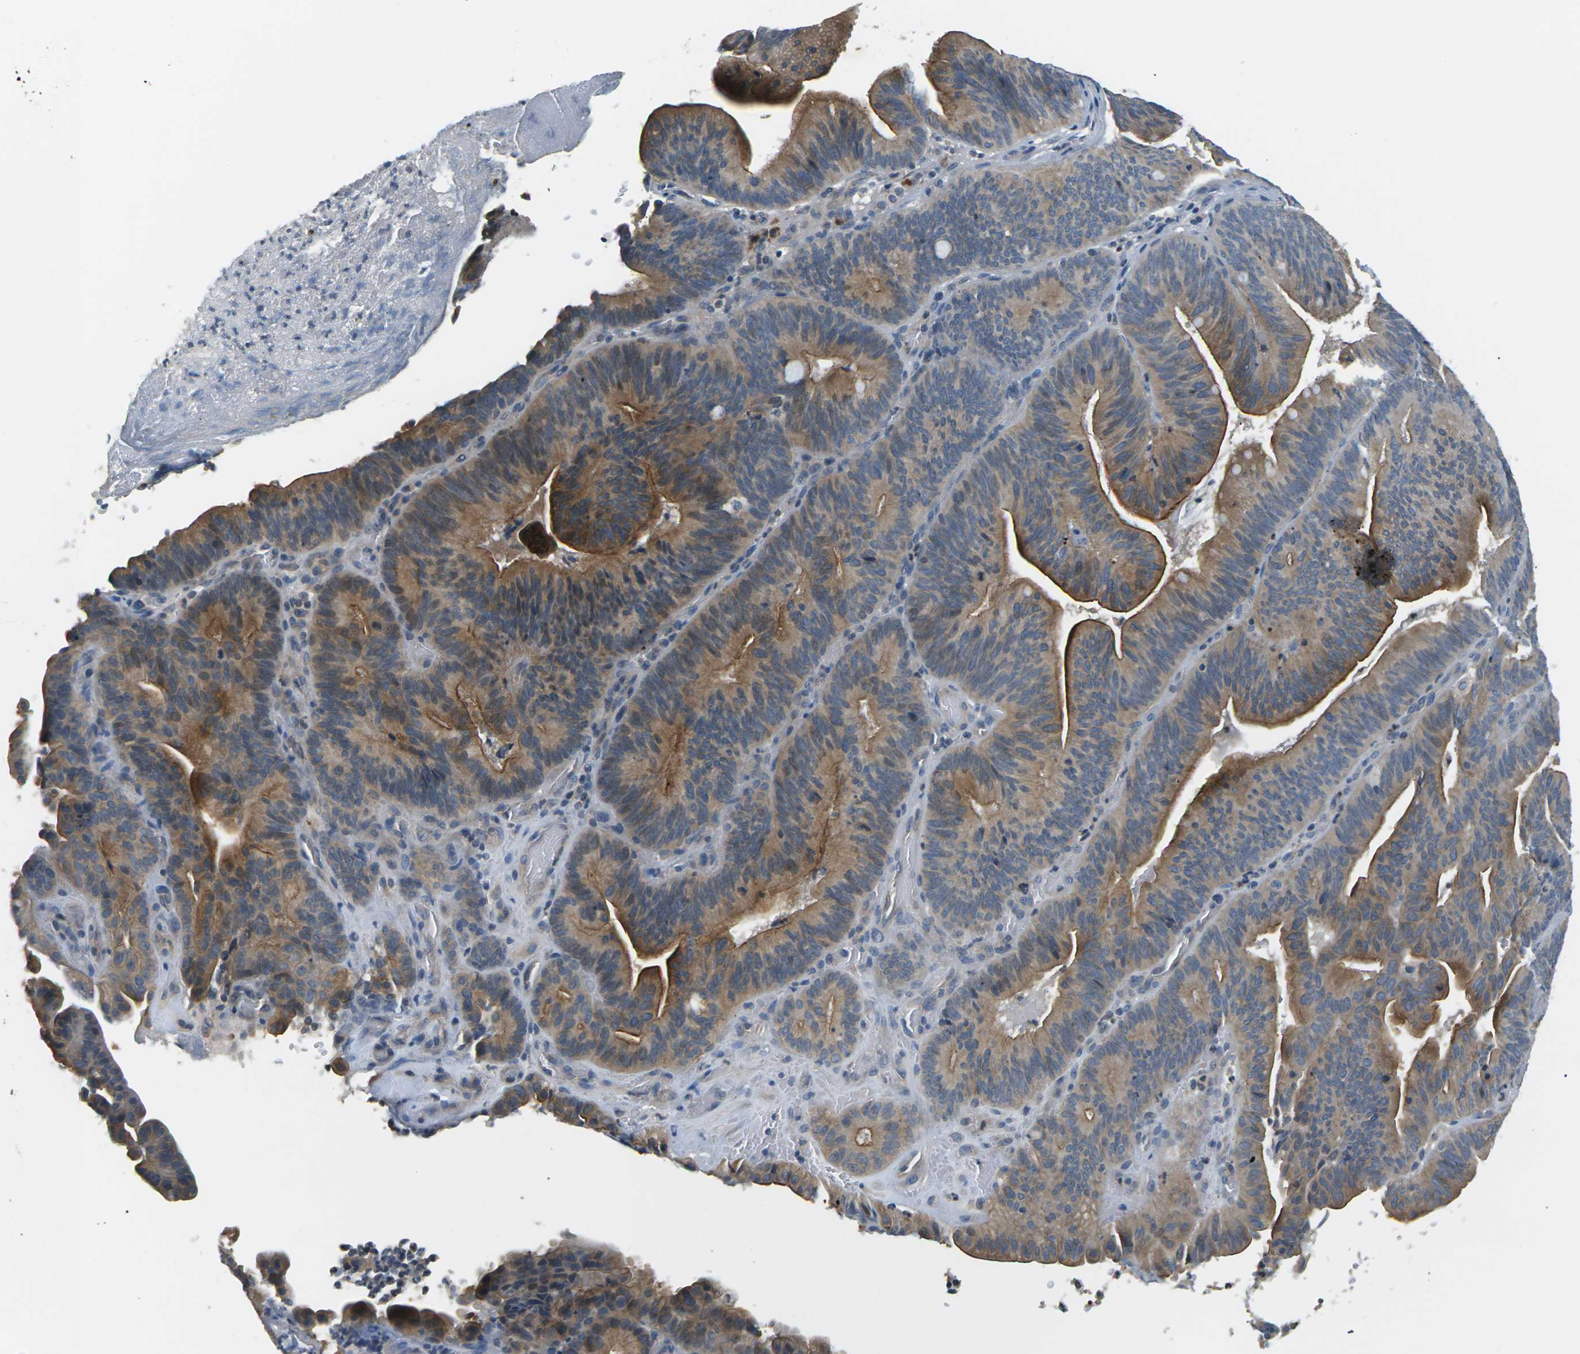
{"staining": {"intensity": "moderate", "quantity": ">75%", "location": "cytoplasmic/membranous"}, "tissue": "pancreatic cancer", "cell_type": "Tumor cells", "image_type": "cancer", "snomed": [{"axis": "morphology", "description": "Adenocarcinoma, NOS"}, {"axis": "topography", "description": "Pancreas"}], "caption": "IHC photomicrograph of neoplastic tissue: human adenocarcinoma (pancreatic) stained using immunohistochemistry displays medium levels of moderate protein expression localized specifically in the cytoplasmic/membranous of tumor cells, appearing as a cytoplasmic/membranous brown color.", "gene": "SLC13A3", "patient": {"sex": "male", "age": 82}}